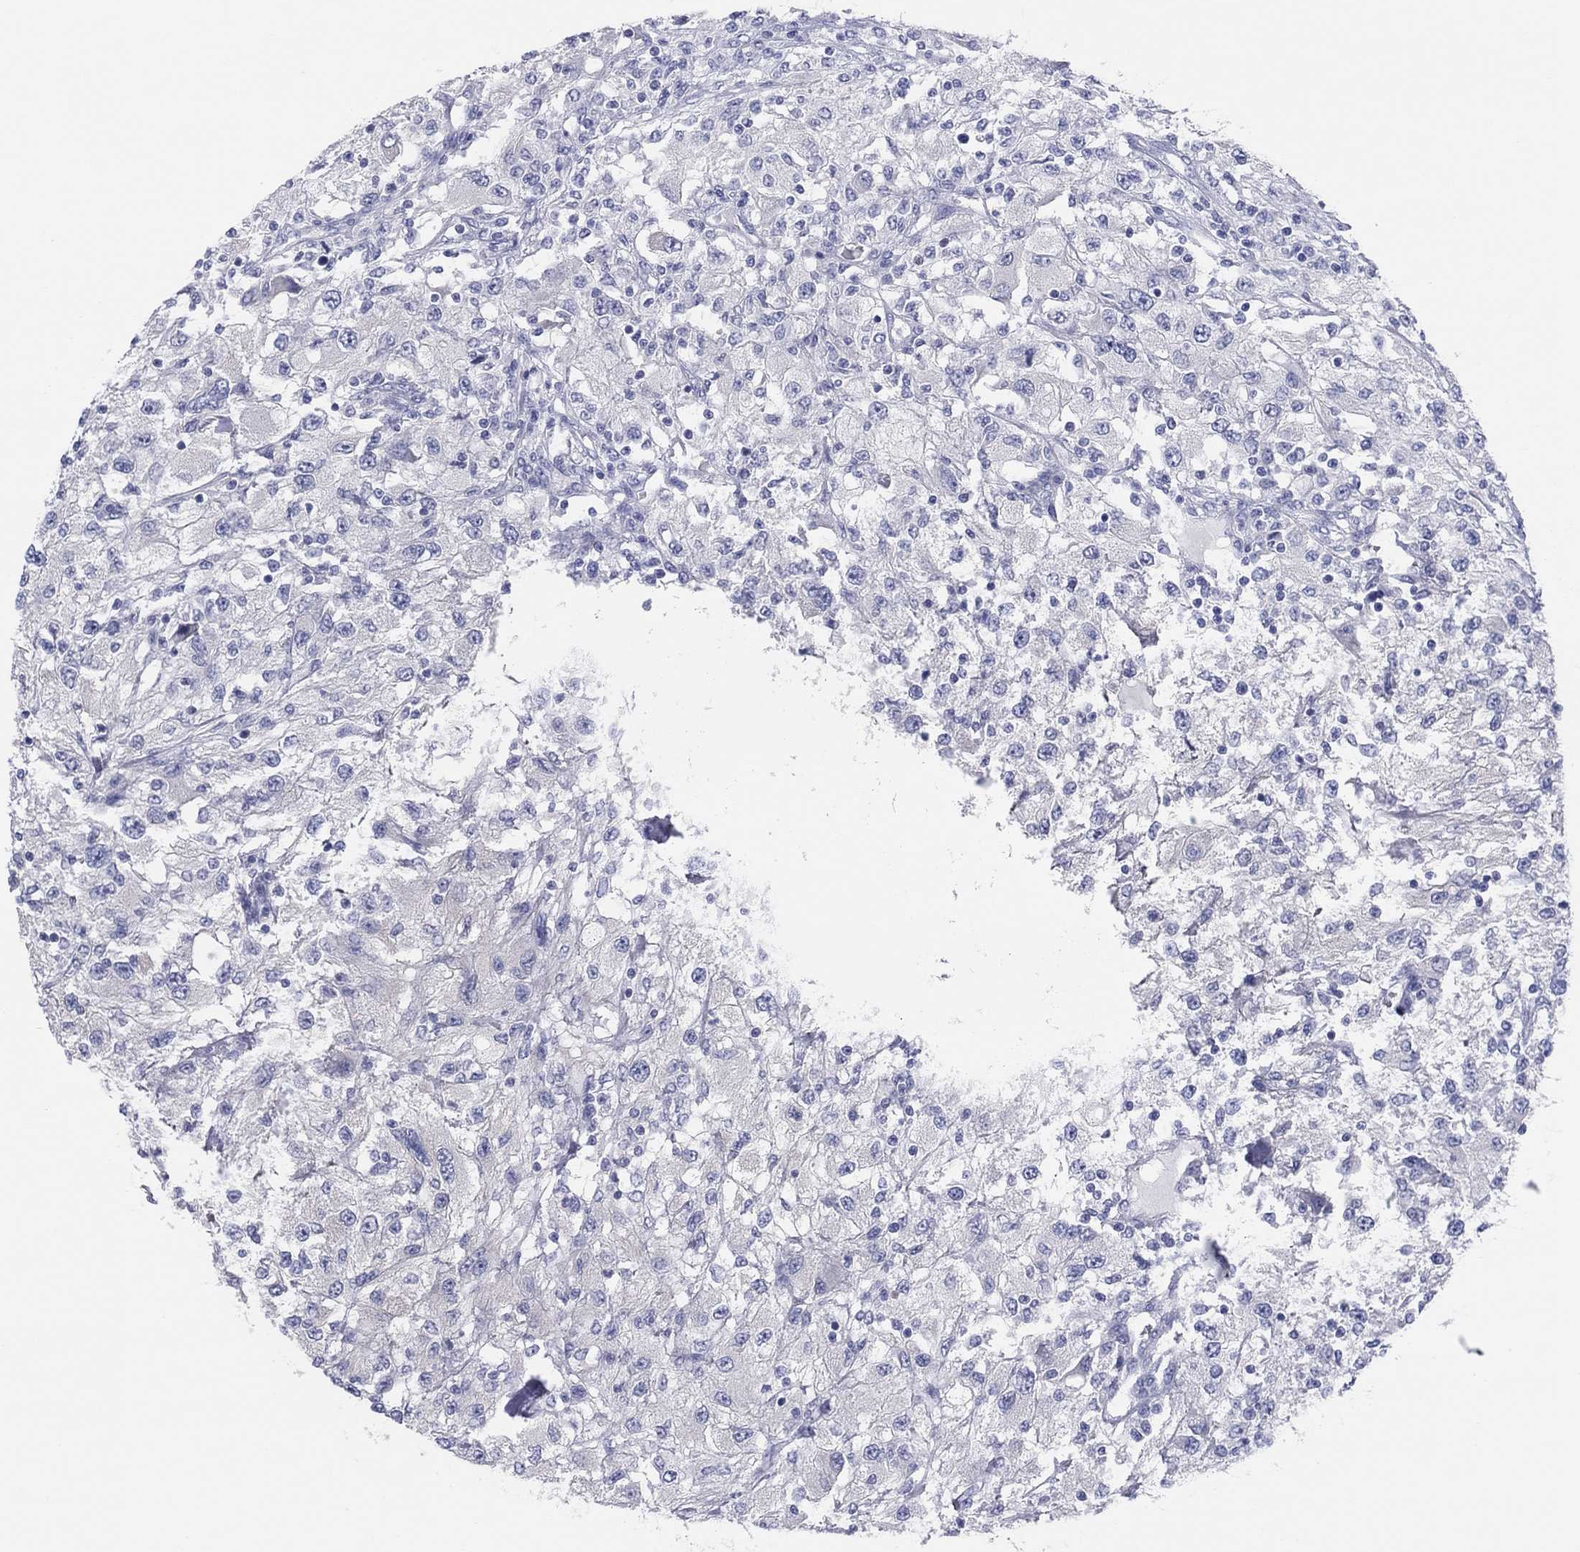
{"staining": {"intensity": "negative", "quantity": "none", "location": "none"}, "tissue": "renal cancer", "cell_type": "Tumor cells", "image_type": "cancer", "snomed": [{"axis": "morphology", "description": "Adenocarcinoma, NOS"}, {"axis": "topography", "description": "Kidney"}], "caption": "An image of renal adenocarcinoma stained for a protein reveals no brown staining in tumor cells.", "gene": "CPNE6", "patient": {"sex": "female", "age": 67}}